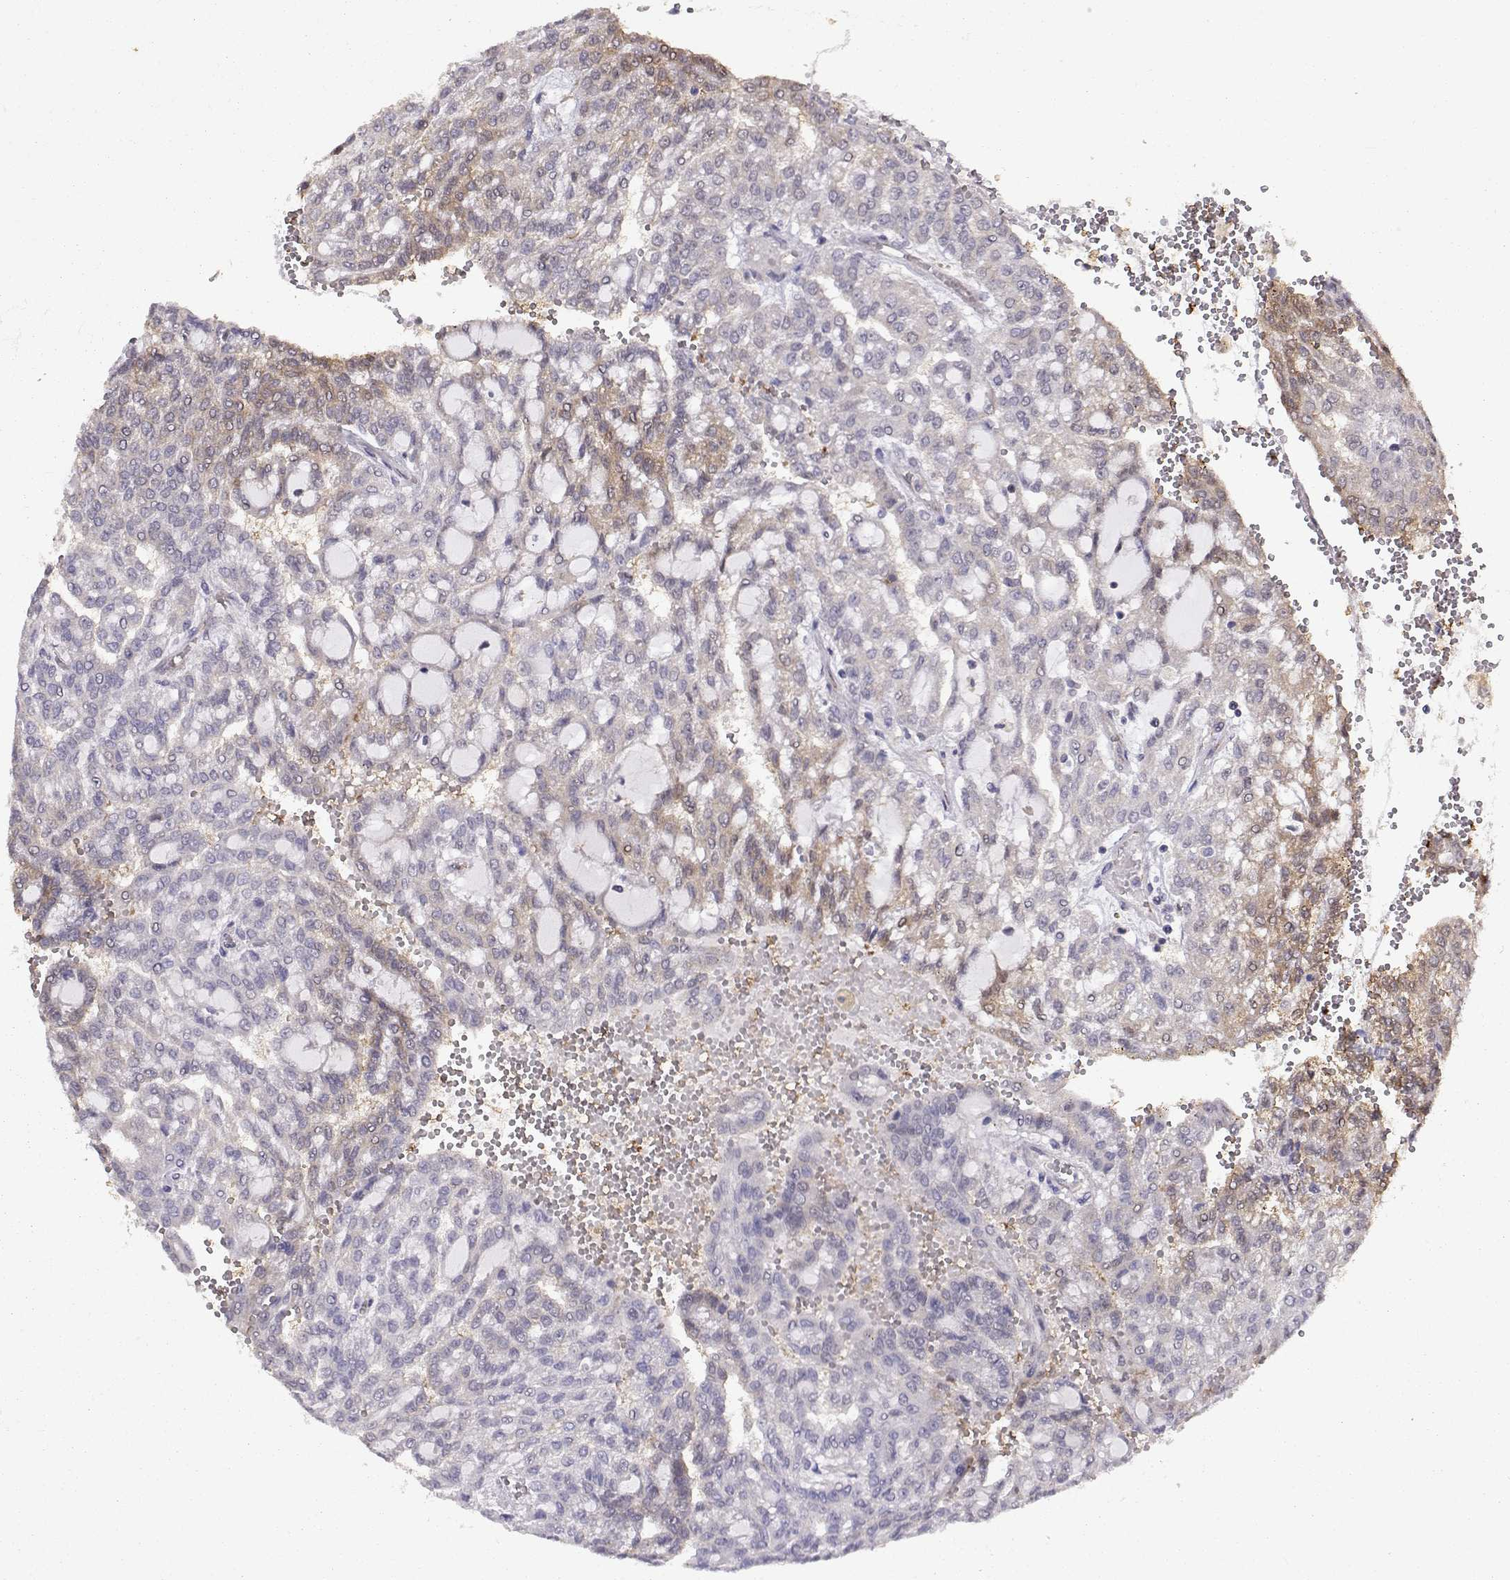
{"staining": {"intensity": "weak", "quantity": "<25%", "location": "cytoplasmic/membranous"}, "tissue": "renal cancer", "cell_type": "Tumor cells", "image_type": "cancer", "snomed": [{"axis": "morphology", "description": "Adenocarcinoma, NOS"}, {"axis": "topography", "description": "Kidney"}], "caption": "Tumor cells show no significant protein positivity in adenocarcinoma (renal).", "gene": "NCAM2", "patient": {"sex": "male", "age": 63}}